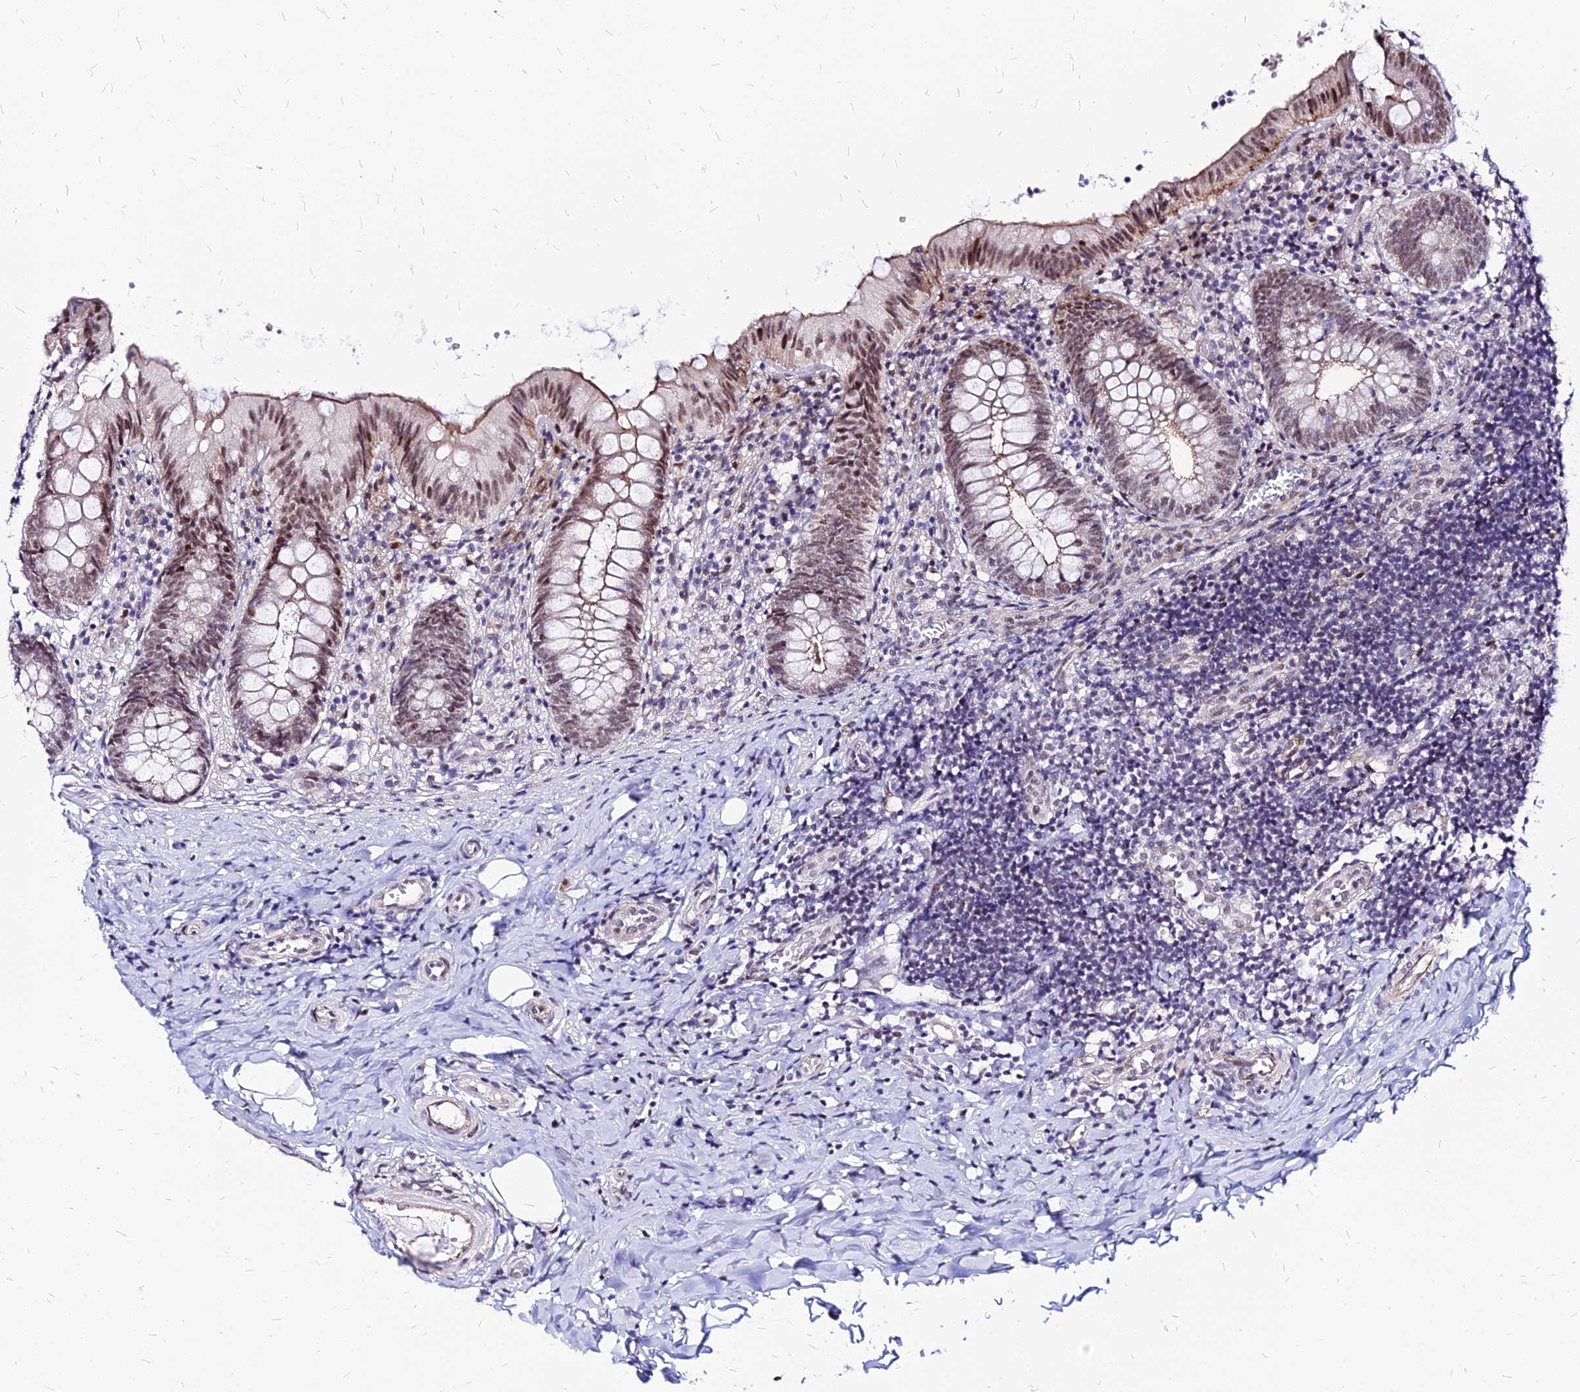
{"staining": {"intensity": "moderate", "quantity": ">75%", "location": "nuclear"}, "tissue": "appendix", "cell_type": "Glandular cells", "image_type": "normal", "snomed": [{"axis": "morphology", "description": "Normal tissue, NOS"}, {"axis": "topography", "description": "Appendix"}], "caption": "Protein staining of unremarkable appendix displays moderate nuclear positivity in about >75% of glandular cells.", "gene": "FDX2", "patient": {"sex": "male", "age": 8}}